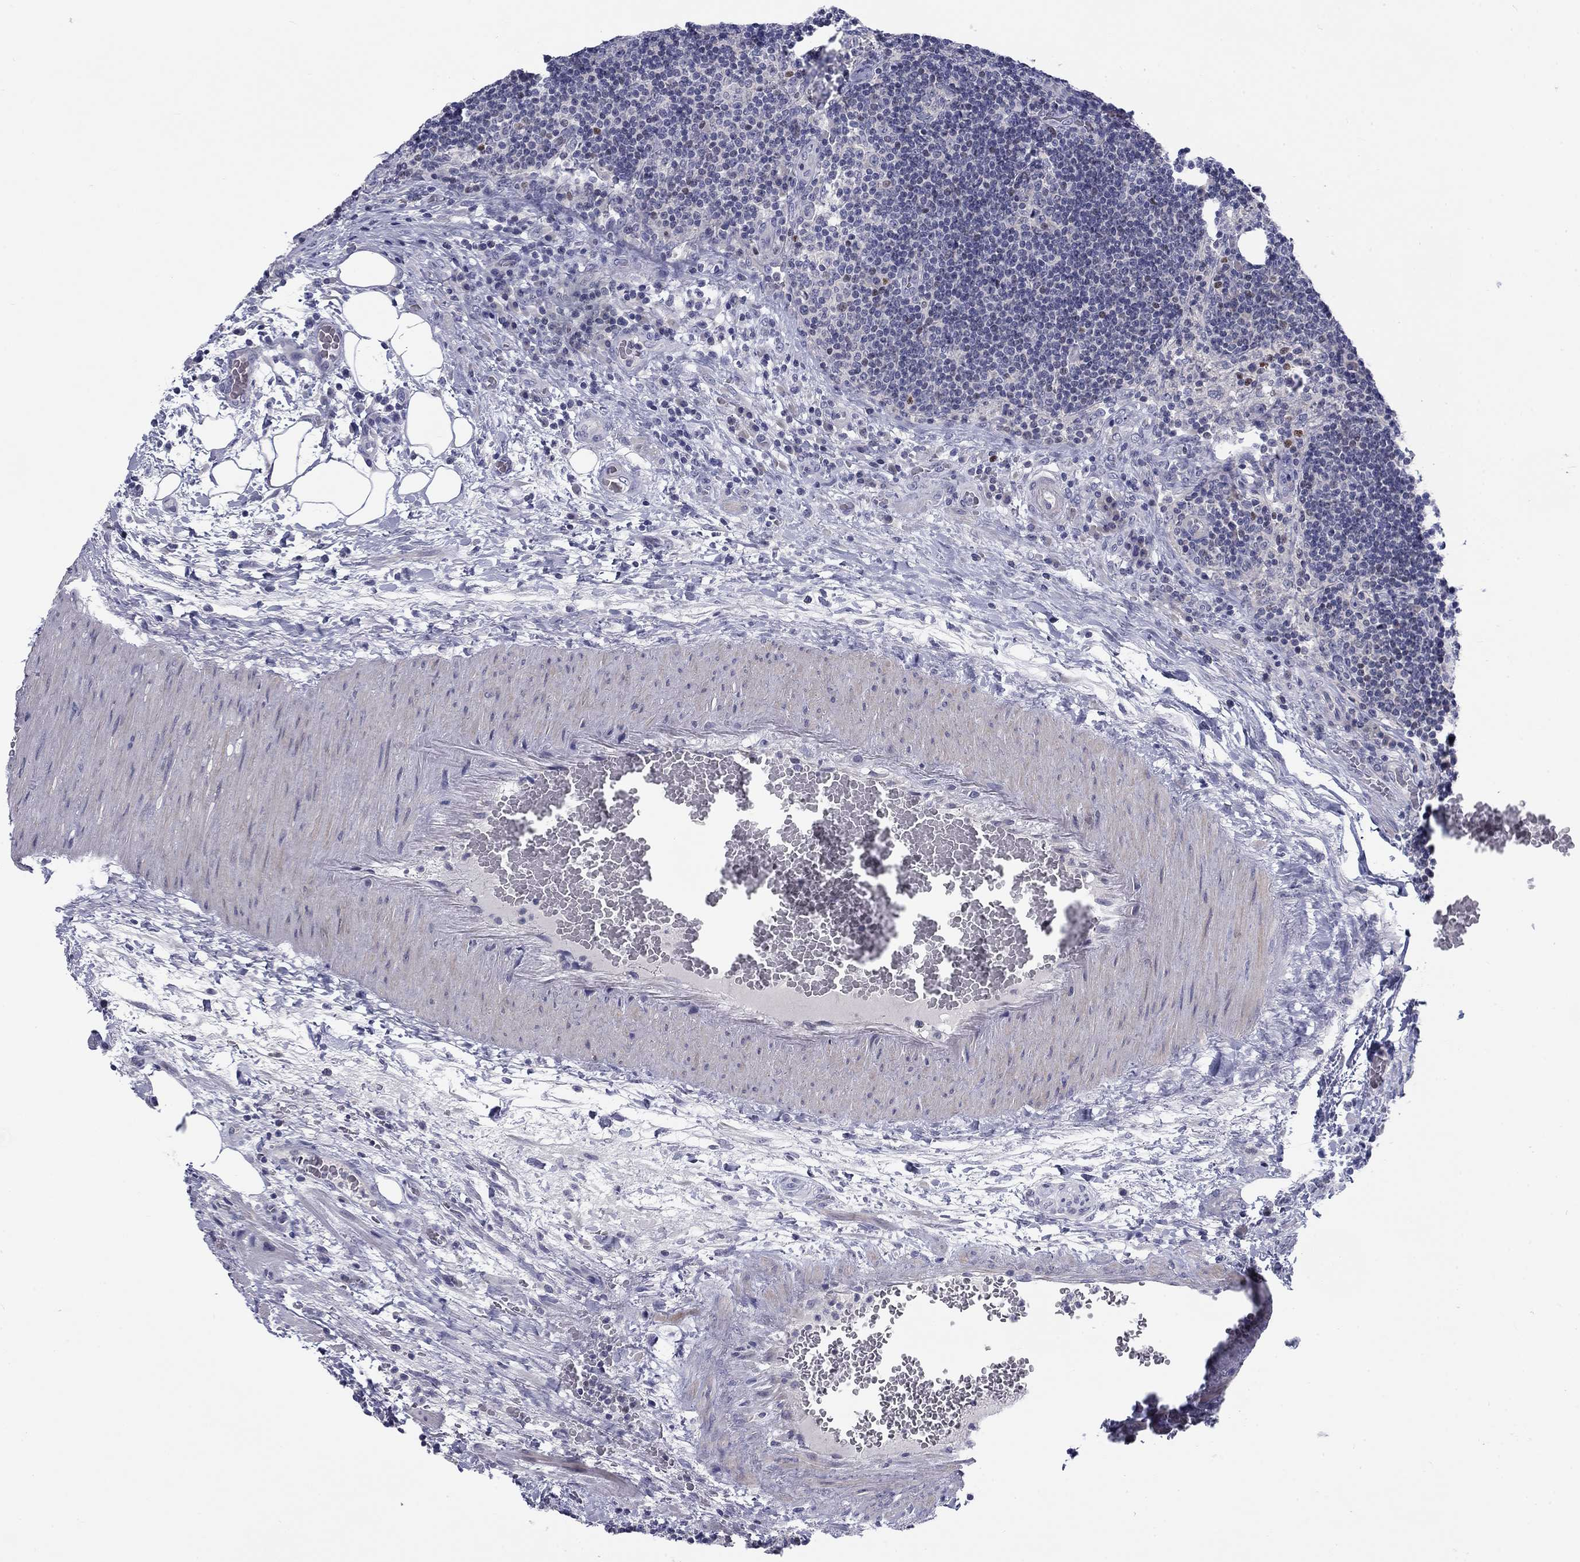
{"staining": {"intensity": "negative", "quantity": "none", "location": "none"}, "tissue": "lymph node", "cell_type": "Germinal center cells", "image_type": "normal", "snomed": [{"axis": "morphology", "description": "Normal tissue, NOS"}, {"axis": "topography", "description": "Lymph node"}], "caption": "Immunohistochemistry image of benign lymph node: human lymph node stained with DAB (3,3'-diaminobenzidine) displays no significant protein positivity in germinal center cells.", "gene": "CACNA1A", "patient": {"sex": "male", "age": 63}}